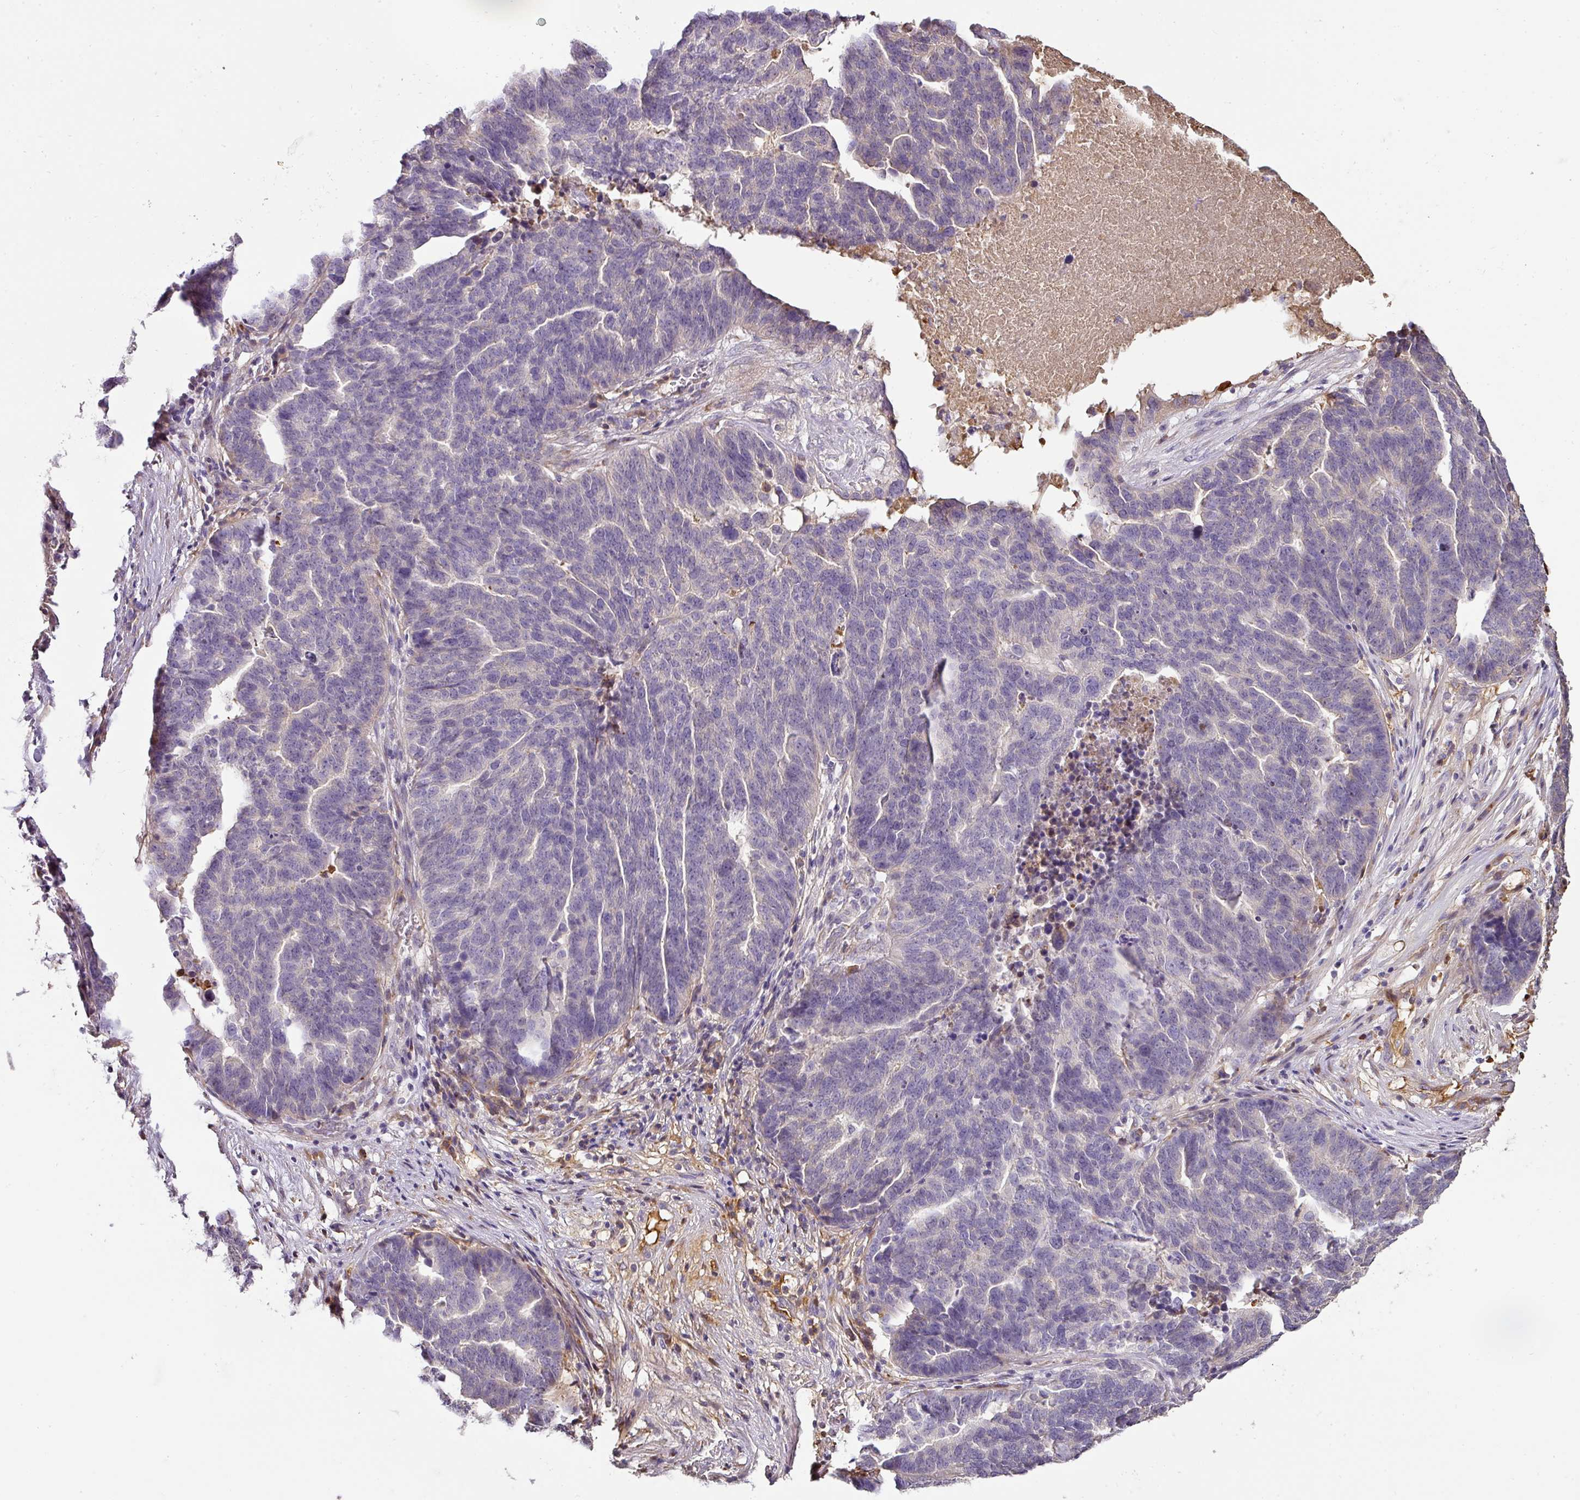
{"staining": {"intensity": "negative", "quantity": "none", "location": "none"}, "tissue": "ovarian cancer", "cell_type": "Tumor cells", "image_type": "cancer", "snomed": [{"axis": "morphology", "description": "Cystadenocarcinoma, serous, NOS"}, {"axis": "topography", "description": "Ovary"}], "caption": "Immunohistochemistry of ovarian cancer exhibits no staining in tumor cells.", "gene": "CCZ1", "patient": {"sex": "female", "age": 59}}